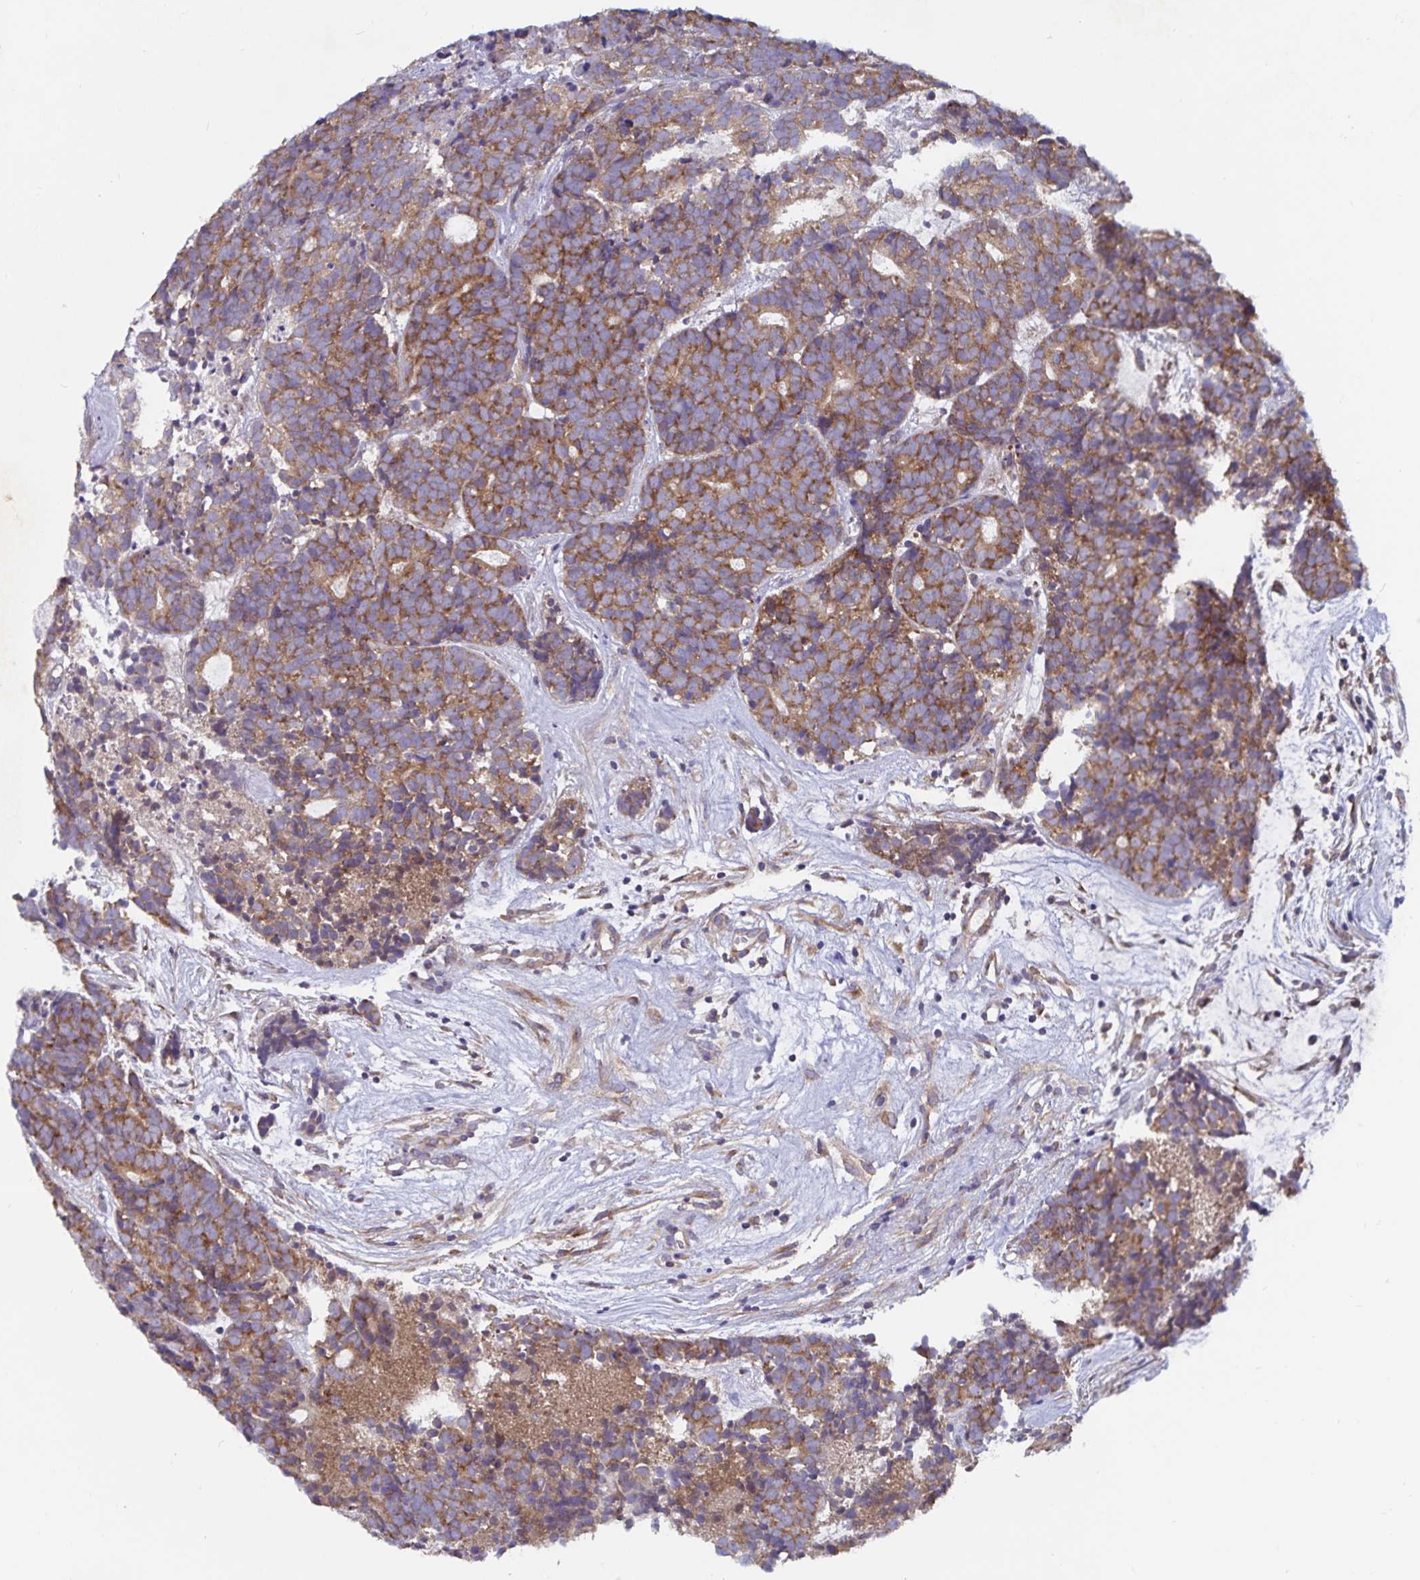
{"staining": {"intensity": "moderate", "quantity": ">75%", "location": "cytoplasmic/membranous"}, "tissue": "head and neck cancer", "cell_type": "Tumor cells", "image_type": "cancer", "snomed": [{"axis": "morphology", "description": "Adenocarcinoma, NOS"}, {"axis": "topography", "description": "Head-Neck"}], "caption": "Immunohistochemistry image of human head and neck cancer (adenocarcinoma) stained for a protein (brown), which shows medium levels of moderate cytoplasmic/membranous expression in about >75% of tumor cells.", "gene": "FAM120A", "patient": {"sex": "female", "age": 81}}